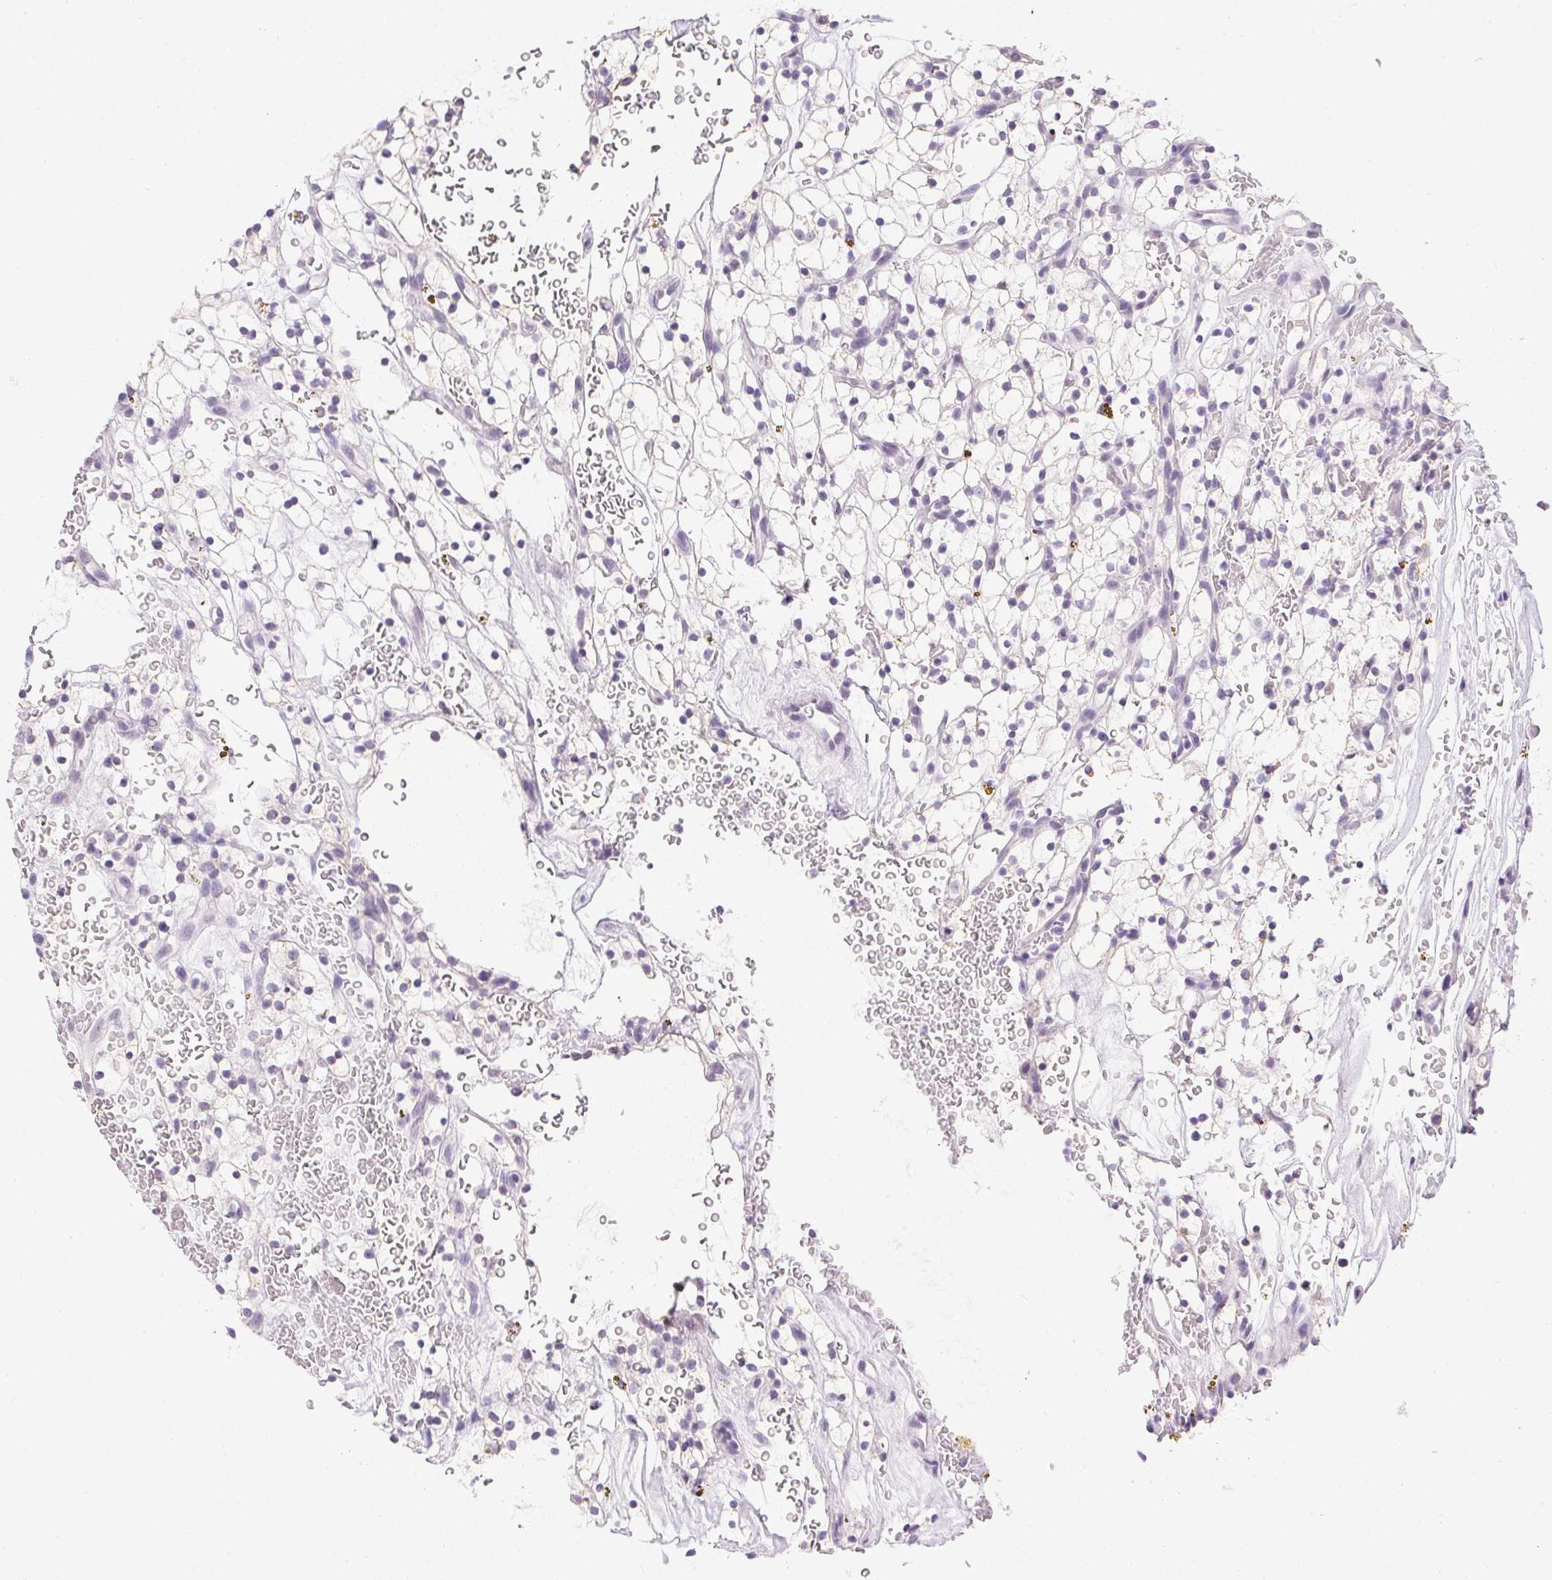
{"staining": {"intensity": "negative", "quantity": "none", "location": "none"}, "tissue": "renal cancer", "cell_type": "Tumor cells", "image_type": "cancer", "snomed": [{"axis": "morphology", "description": "Adenocarcinoma, NOS"}, {"axis": "topography", "description": "Kidney"}], "caption": "This is a micrograph of IHC staining of renal cancer, which shows no positivity in tumor cells.", "gene": "PRL", "patient": {"sex": "female", "age": 64}}